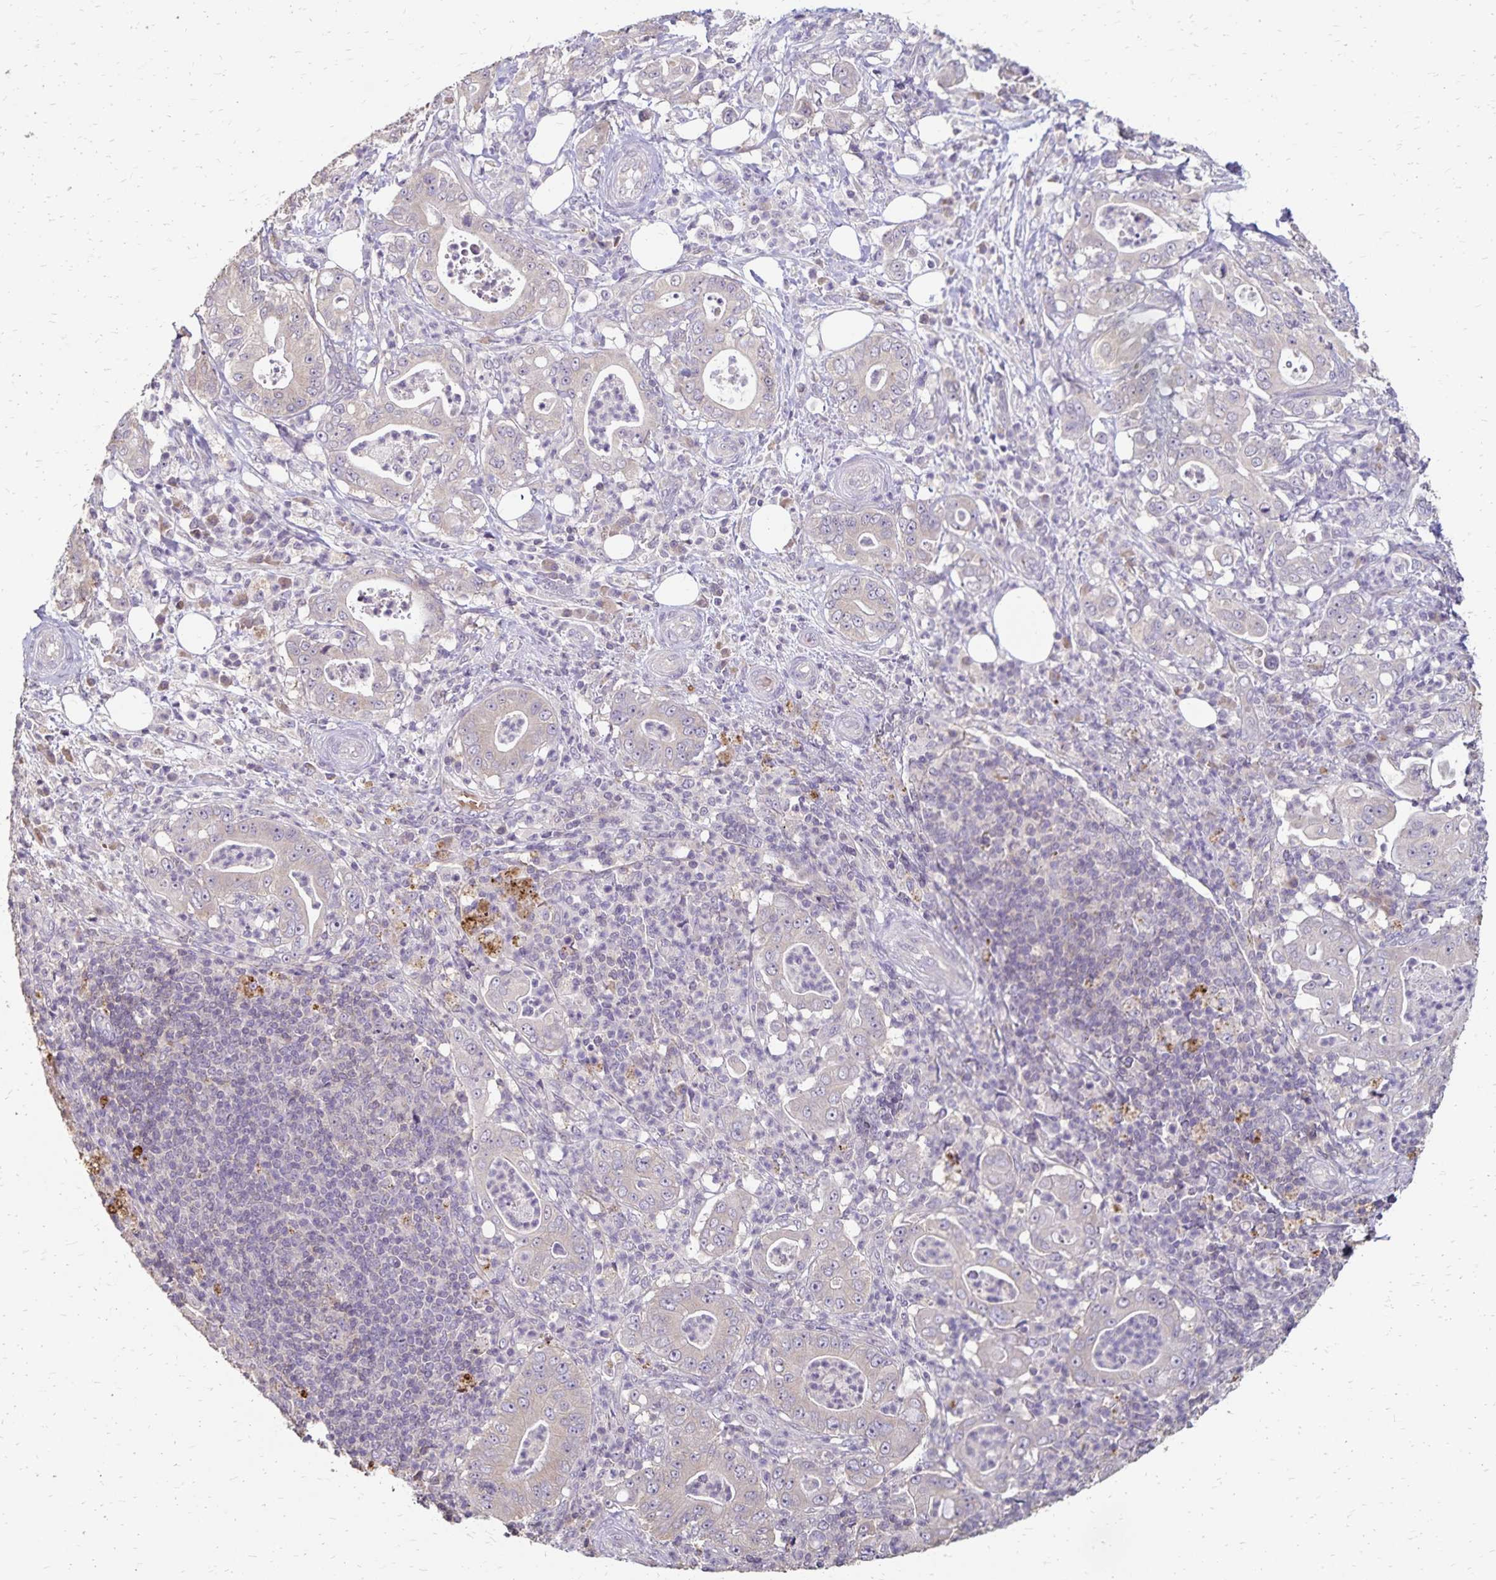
{"staining": {"intensity": "negative", "quantity": "none", "location": "none"}, "tissue": "pancreatic cancer", "cell_type": "Tumor cells", "image_type": "cancer", "snomed": [{"axis": "morphology", "description": "Adenocarcinoma, NOS"}, {"axis": "topography", "description": "Pancreas"}], "caption": "This histopathology image is of pancreatic adenocarcinoma stained with immunohistochemistry to label a protein in brown with the nuclei are counter-stained blue. There is no expression in tumor cells.", "gene": "EMC10", "patient": {"sex": "male", "age": 71}}